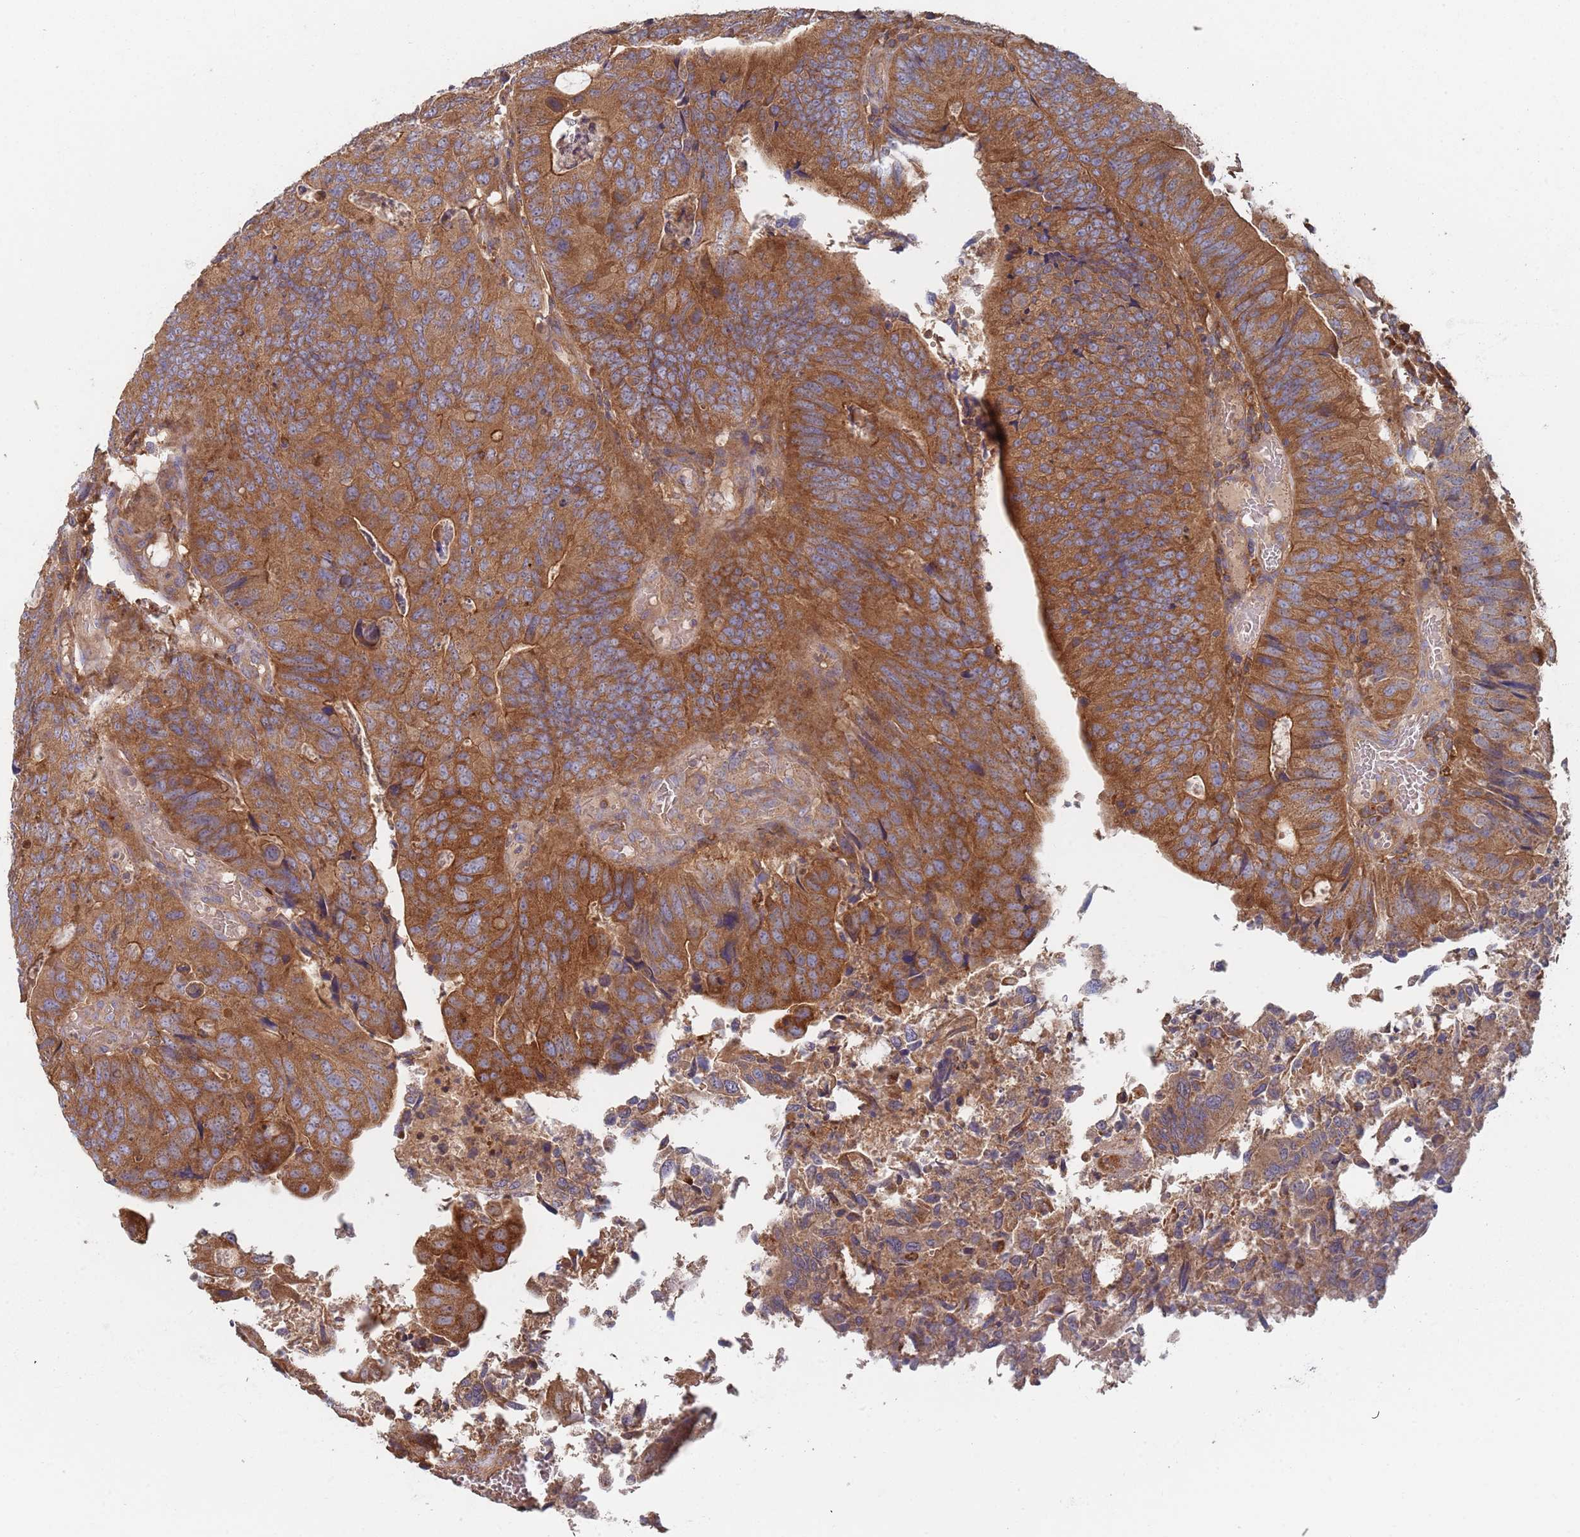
{"staining": {"intensity": "moderate", "quantity": ">75%", "location": "cytoplasmic/membranous"}, "tissue": "colorectal cancer", "cell_type": "Tumor cells", "image_type": "cancer", "snomed": [{"axis": "morphology", "description": "Adenocarcinoma, NOS"}, {"axis": "topography", "description": "Colon"}], "caption": "Adenocarcinoma (colorectal) tissue demonstrates moderate cytoplasmic/membranous staining in approximately >75% of tumor cells, visualized by immunohistochemistry.", "gene": "GDI2", "patient": {"sex": "female", "age": 67}}